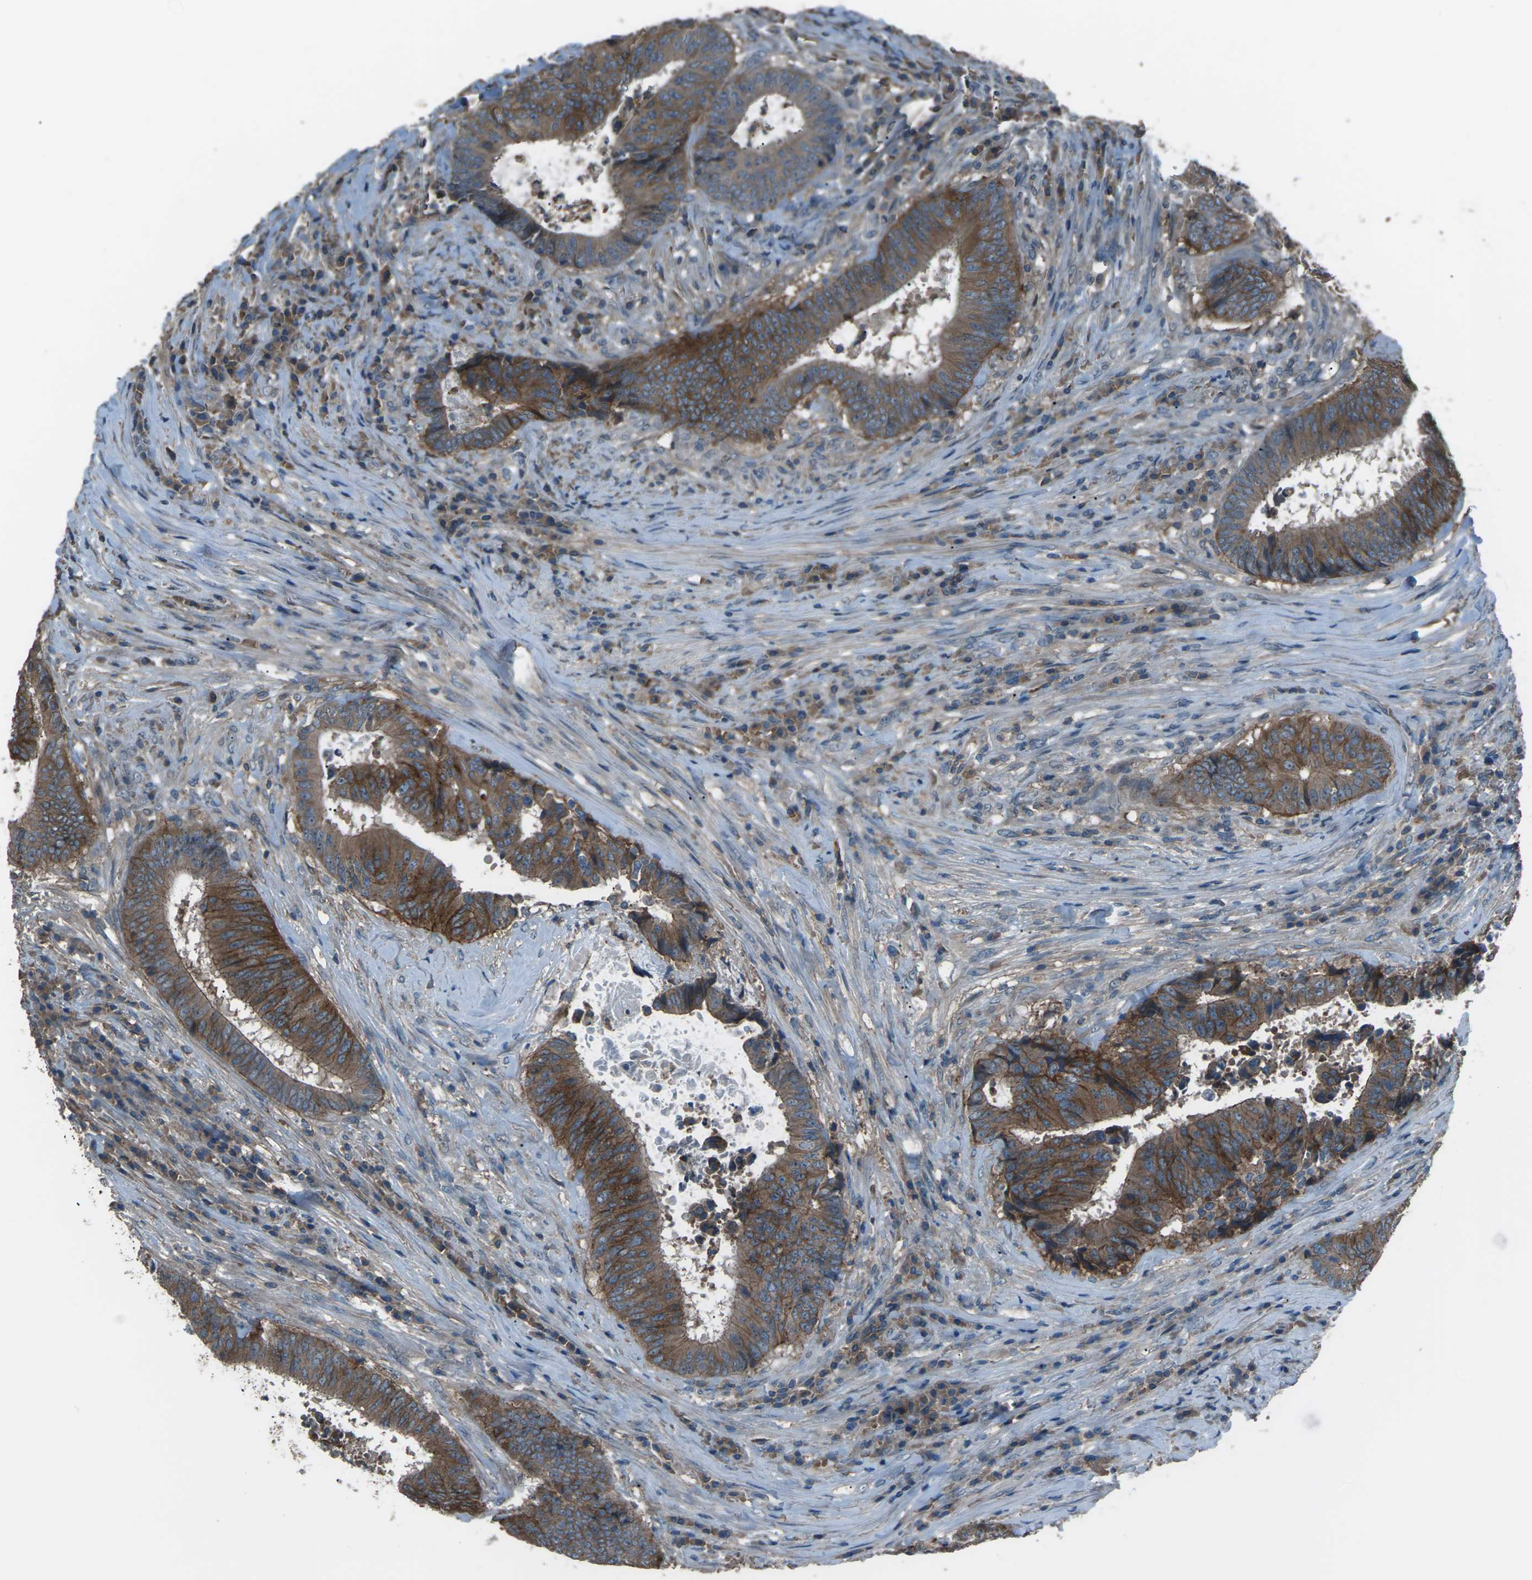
{"staining": {"intensity": "moderate", "quantity": ">75%", "location": "cytoplasmic/membranous"}, "tissue": "colorectal cancer", "cell_type": "Tumor cells", "image_type": "cancer", "snomed": [{"axis": "morphology", "description": "Adenocarcinoma, NOS"}, {"axis": "topography", "description": "Rectum"}], "caption": "A high-resolution micrograph shows immunohistochemistry (IHC) staining of colorectal adenocarcinoma, which displays moderate cytoplasmic/membranous staining in about >75% of tumor cells. Using DAB (3,3'-diaminobenzidine) (brown) and hematoxylin (blue) stains, captured at high magnification using brightfield microscopy.", "gene": "CMTM4", "patient": {"sex": "male", "age": 72}}